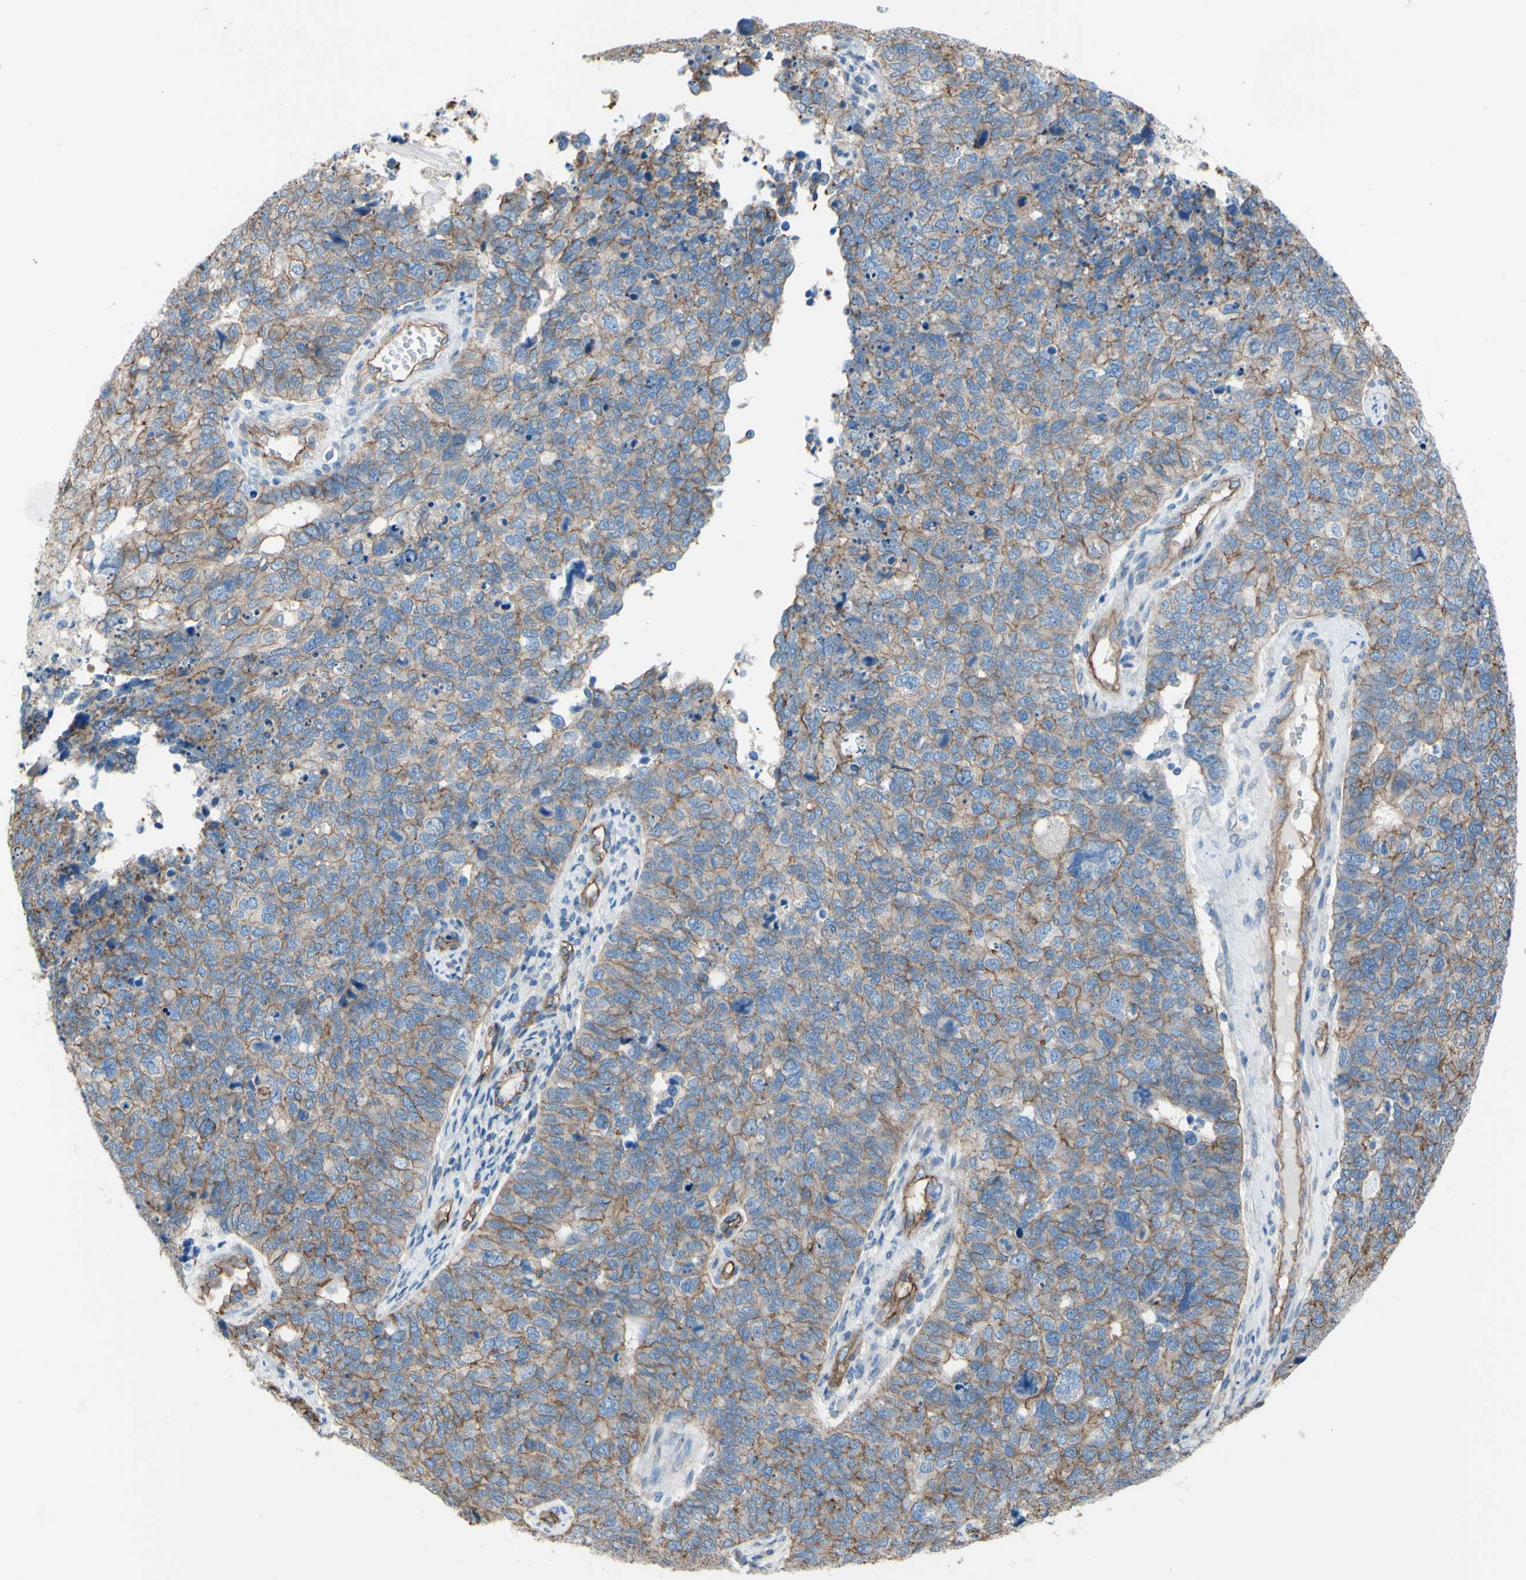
{"staining": {"intensity": "moderate", "quantity": ">75%", "location": "cytoplasmic/membranous"}, "tissue": "cervical cancer", "cell_type": "Tumor cells", "image_type": "cancer", "snomed": [{"axis": "morphology", "description": "Squamous cell carcinoma, NOS"}, {"axis": "topography", "description": "Cervix"}], "caption": "A medium amount of moderate cytoplasmic/membranous expression is seen in approximately >75% of tumor cells in cervical squamous cell carcinoma tissue.", "gene": "TPBG", "patient": {"sex": "female", "age": 63}}